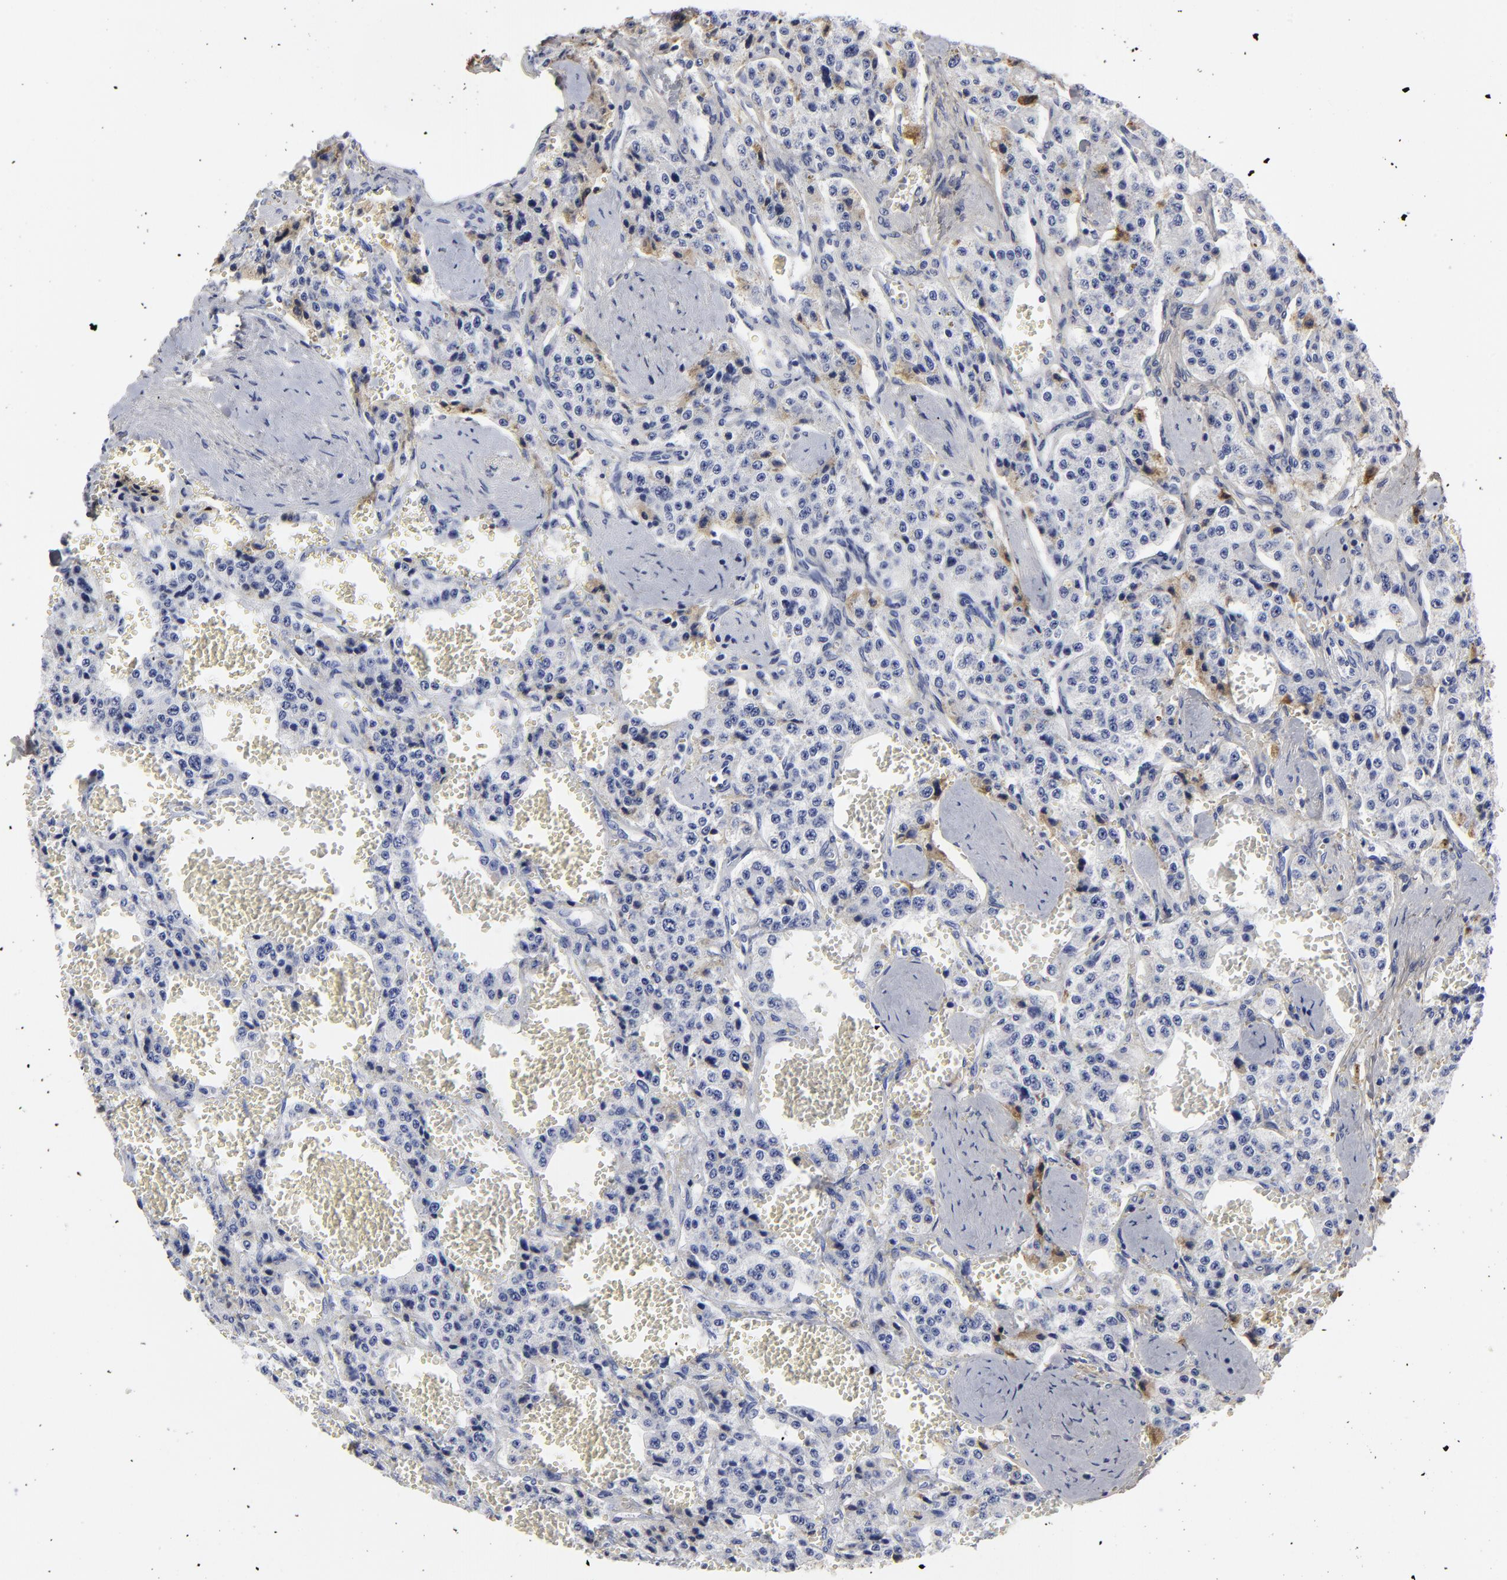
{"staining": {"intensity": "negative", "quantity": "none", "location": "none"}, "tissue": "carcinoid", "cell_type": "Tumor cells", "image_type": "cancer", "snomed": [{"axis": "morphology", "description": "Carcinoid, malignant, NOS"}, {"axis": "topography", "description": "Small intestine"}], "caption": "This is a image of immunohistochemistry staining of carcinoid, which shows no positivity in tumor cells.", "gene": "DCN", "patient": {"sex": "male", "age": 52}}